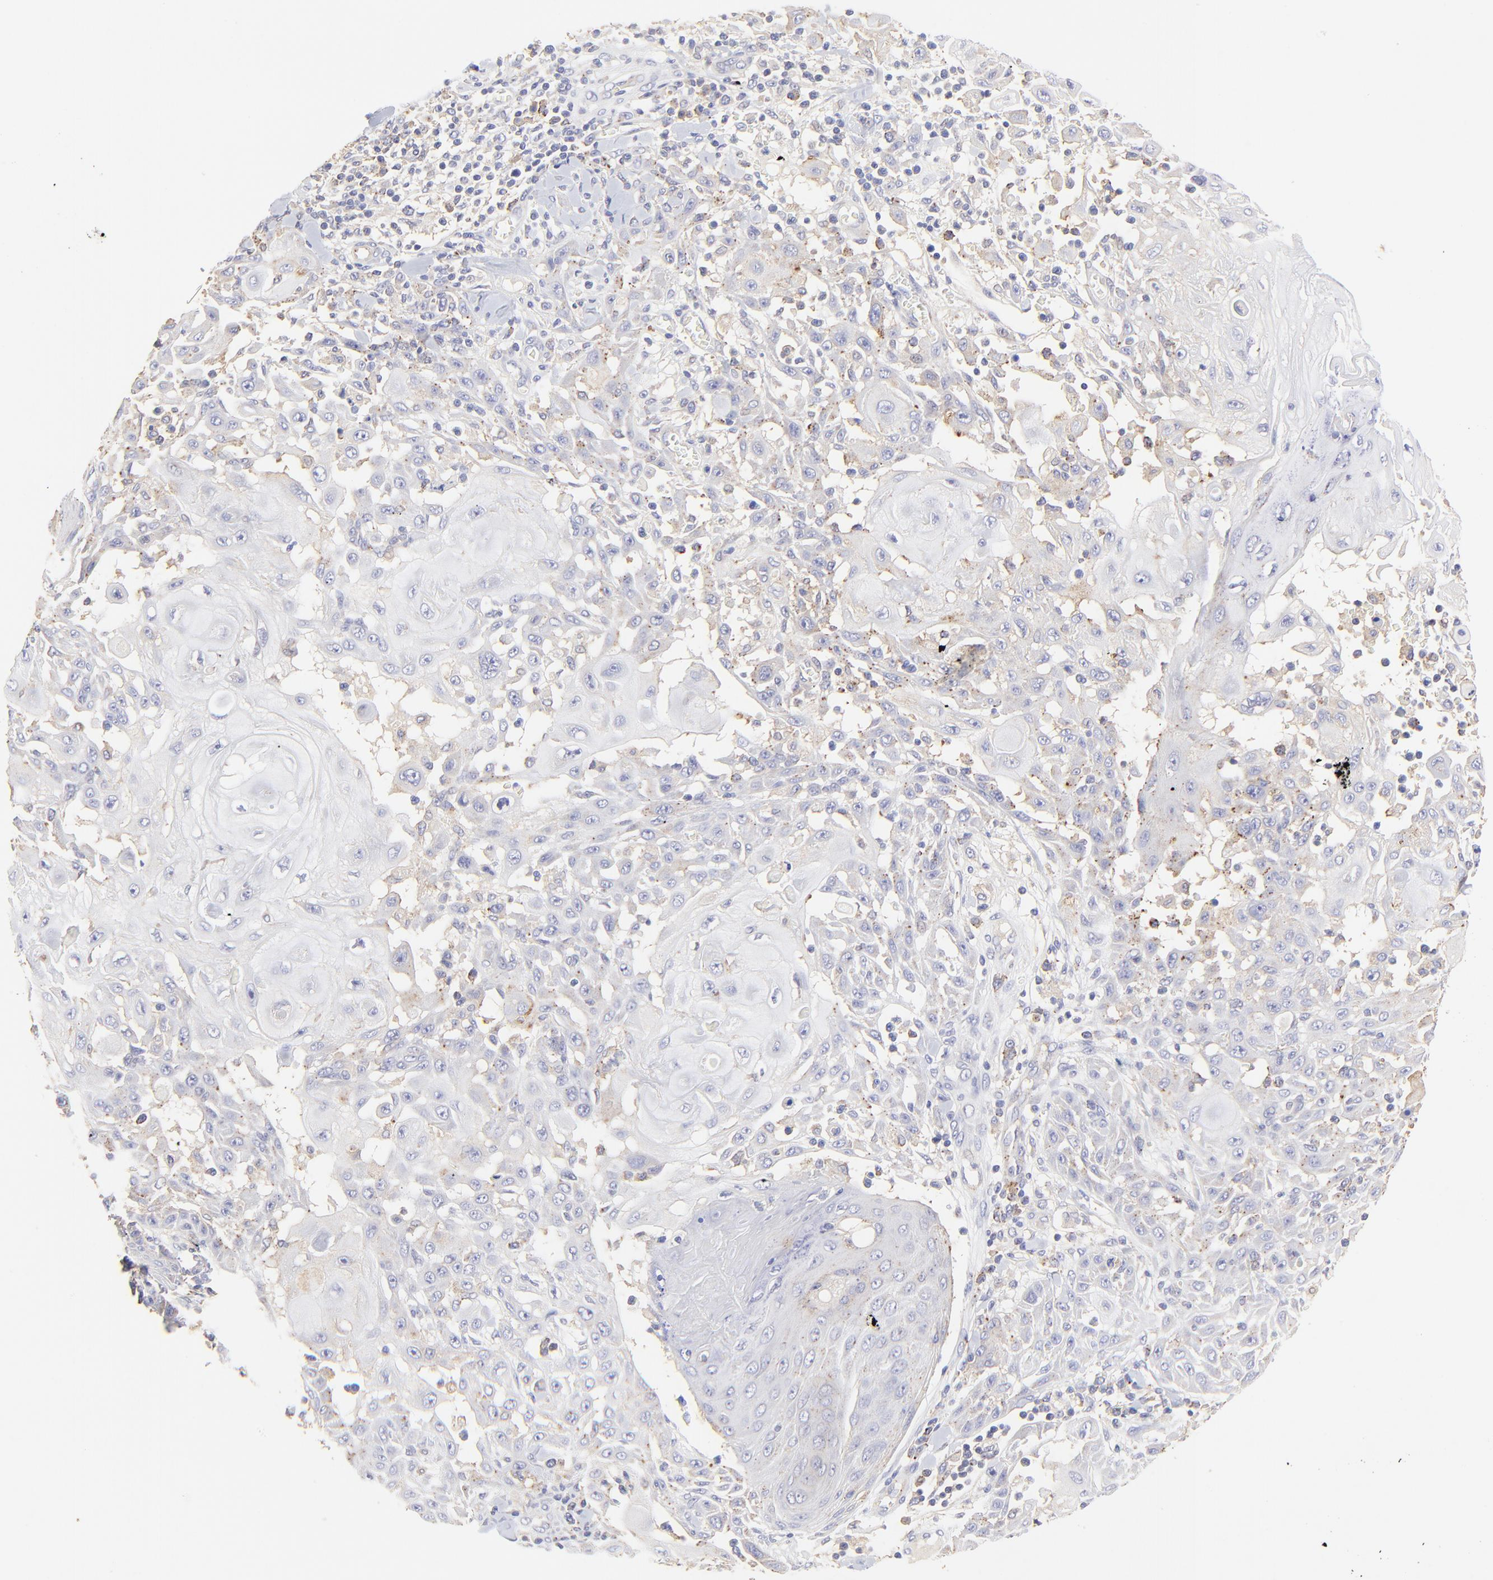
{"staining": {"intensity": "weak", "quantity": "25%-75%", "location": "cytoplasmic/membranous"}, "tissue": "skin cancer", "cell_type": "Tumor cells", "image_type": "cancer", "snomed": [{"axis": "morphology", "description": "Squamous cell carcinoma, NOS"}, {"axis": "topography", "description": "Skin"}], "caption": "Skin squamous cell carcinoma was stained to show a protein in brown. There is low levels of weak cytoplasmic/membranous expression in about 25%-75% of tumor cells. The protein is stained brown, and the nuclei are stained in blue (DAB (3,3'-diaminobenzidine) IHC with brightfield microscopy, high magnification).", "gene": "LHFPL1", "patient": {"sex": "male", "age": 24}}